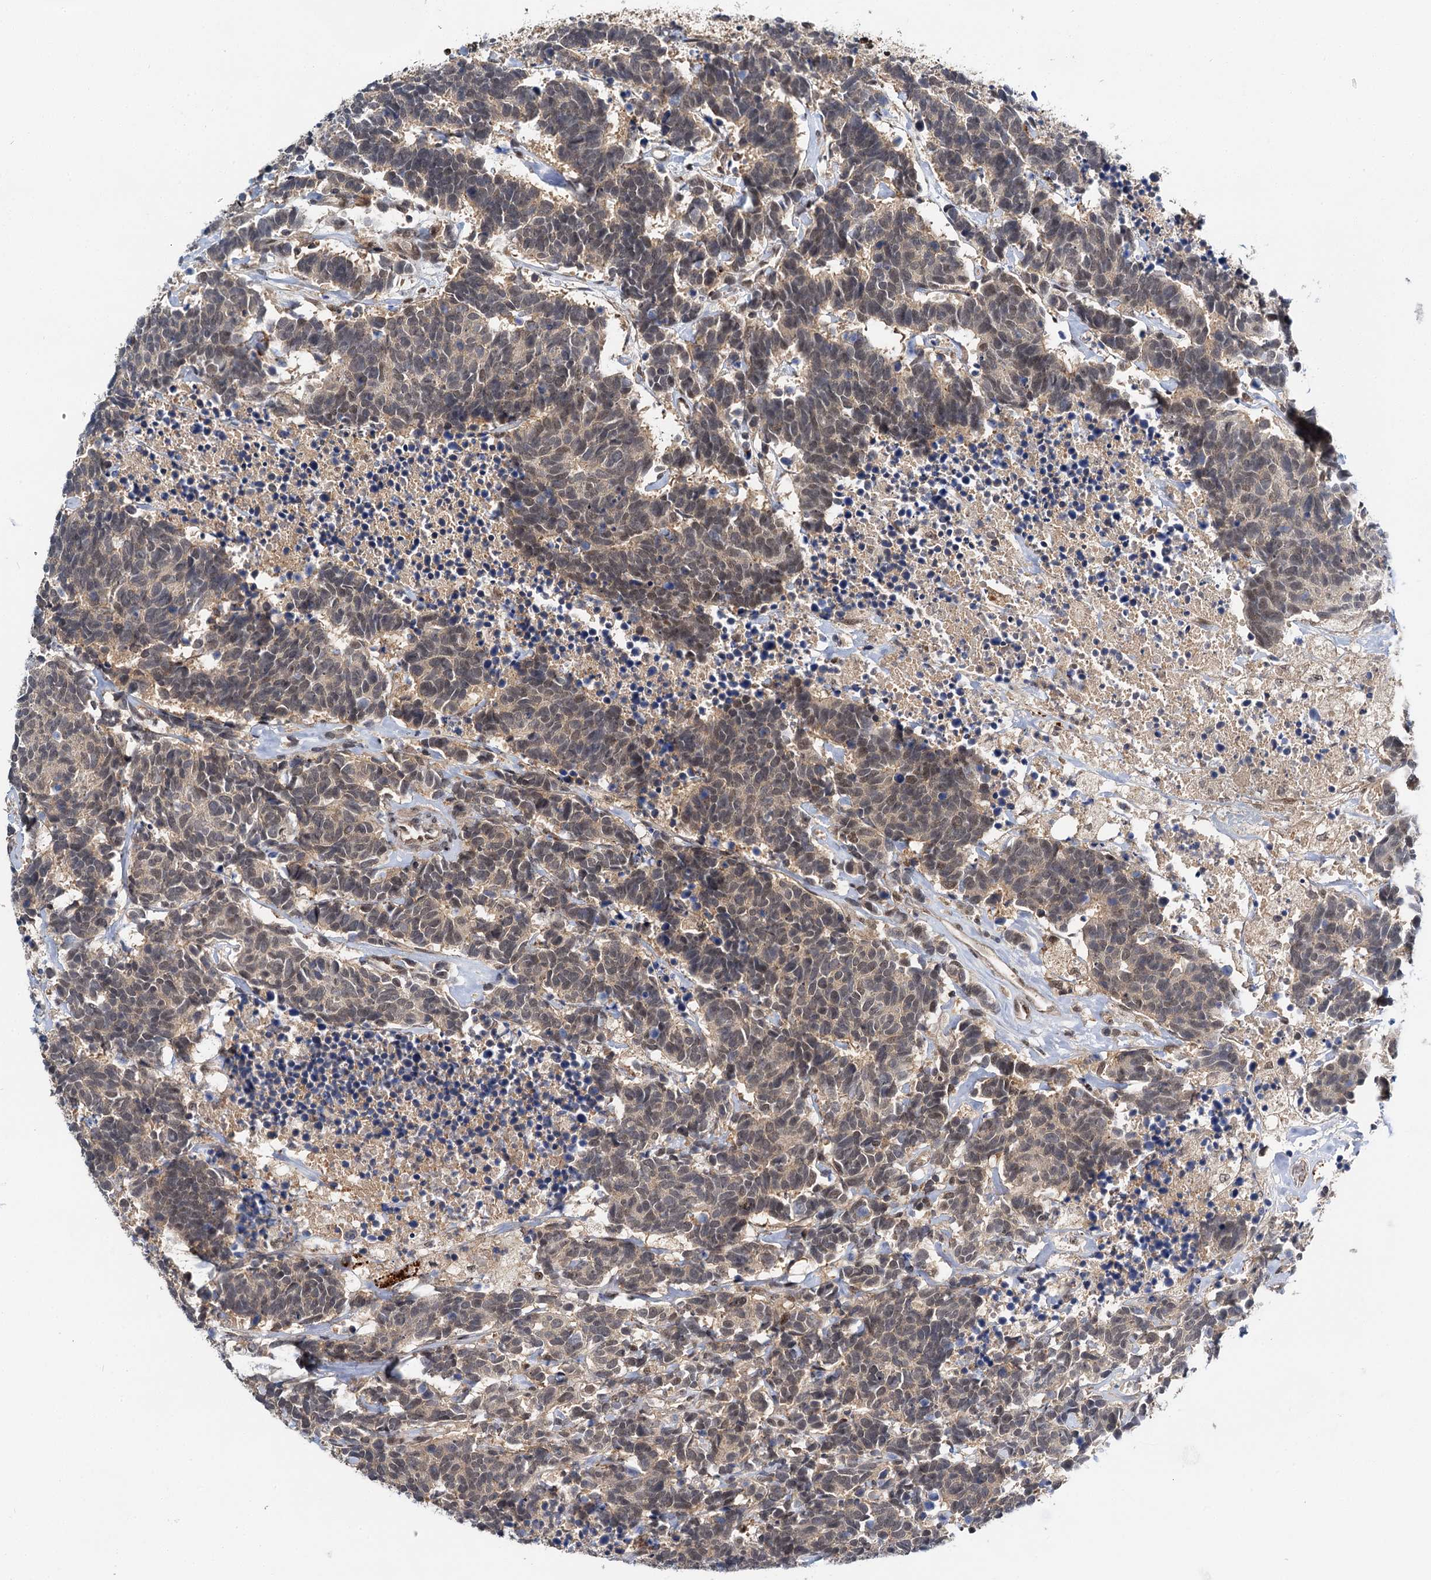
{"staining": {"intensity": "weak", "quantity": ">75%", "location": "cytoplasmic/membranous,nuclear"}, "tissue": "carcinoid", "cell_type": "Tumor cells", "image_type": "cancer", "snomed": [{"axis": "morphology", "description": "Carcinoma, NOS"}, {"axis": "morphology", "description": "Carcinoid, malignant, NOS"}, {"axis": "topography", "description": "Urinary bladder"}], "caption": "IHC of human carcinoid reveals low levels of weak cytoplasmic/membranous and nuclear expression in approximately >75% of tumor cells.", "gene": "MBD6", "patient": {"sex": "male", "age": 57}}